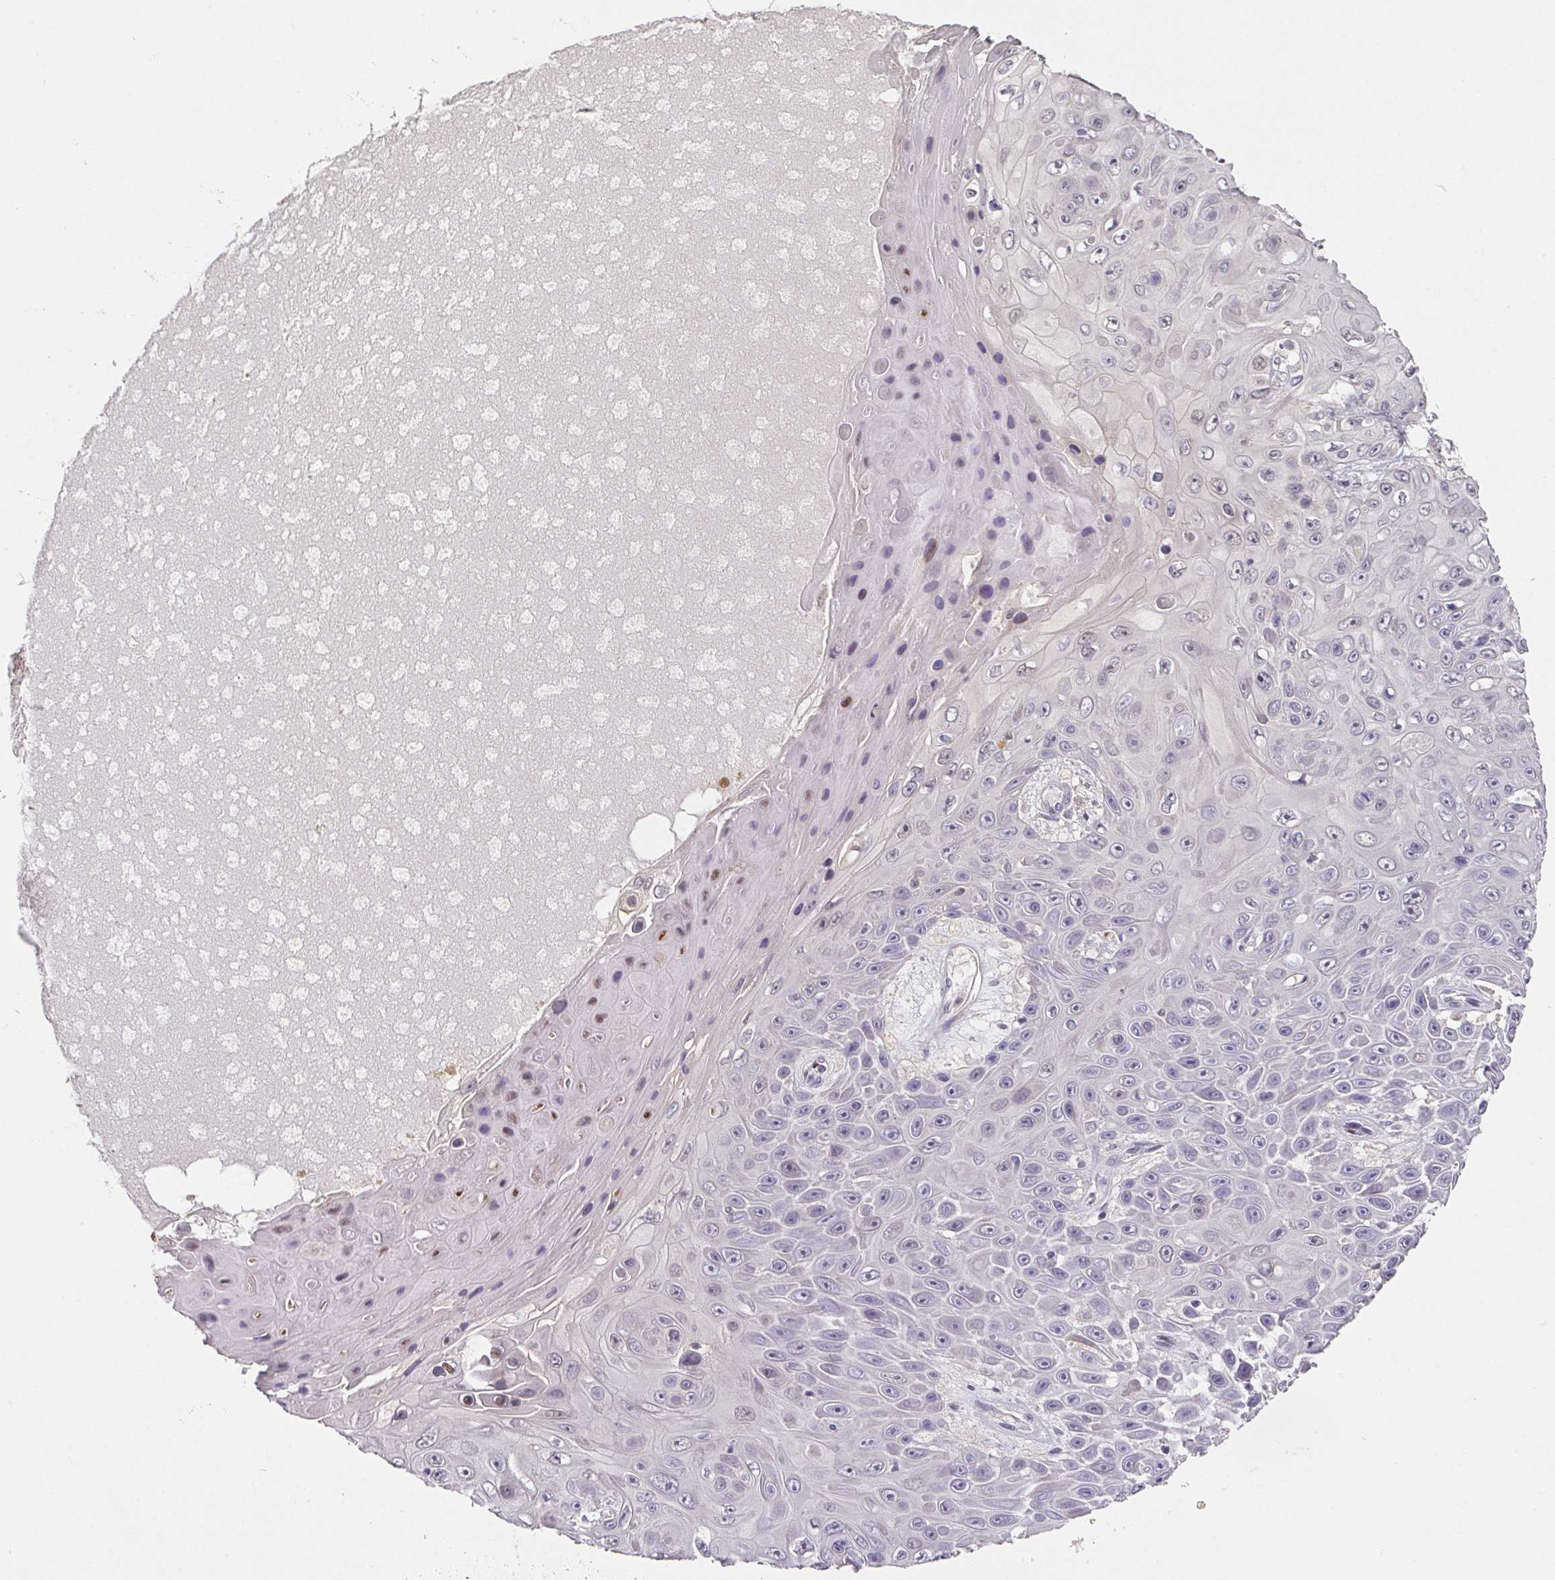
{"staining": {"intensity": "negative", "quantity": "none", "location": "none"}, "tissue": "skin cancer", "cell_type": "Tumor cells", "image_type": "cancer", "snomed": [{"axis": "morphology", "description": "Squamous cell carcinoma, NOS"}, {"axis": "topography", "description": "Skin"}], "caption": "Tumor cells show no significant expression in squamous cell carcinoma (skin).", "gene": "FOXN4", "patient": {"sex": "male", "age": 82}}